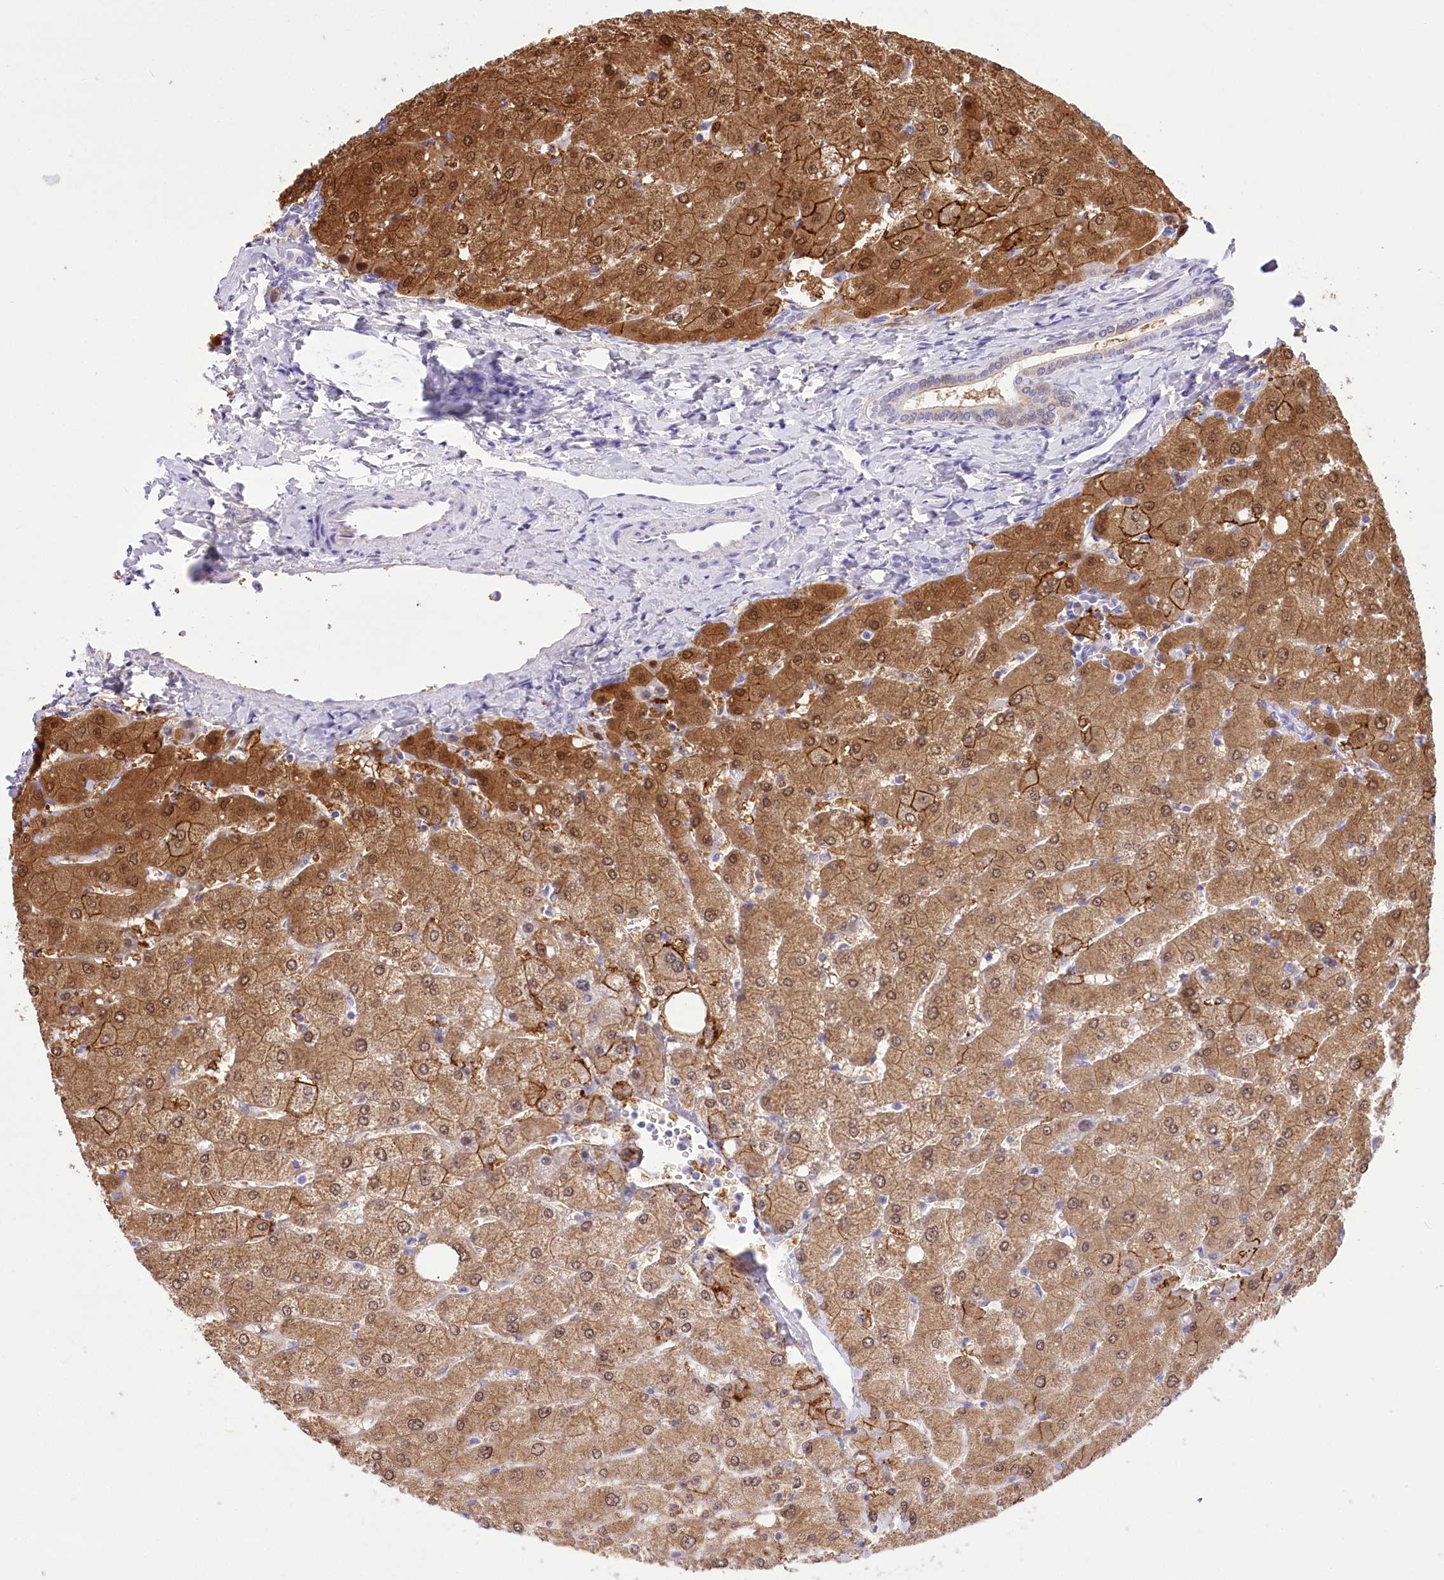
{"staining": {"intensity": "negative", "quantity": "none", "location": "none"}, "tissue": "liver", "cell_type": "Cholangiocytes", "image_type": "normal", "snomed": [{"axis": "morphology", "description": "Normal tissue, NOS"}, {"axis": "topography", "description": "Liver"}], "caption": "Immunohistochemical staining of normal liver shows no significant expression in cholangiocytes.", "gene": "PBLD", "patient": {"sex": "male", "age": 55}}